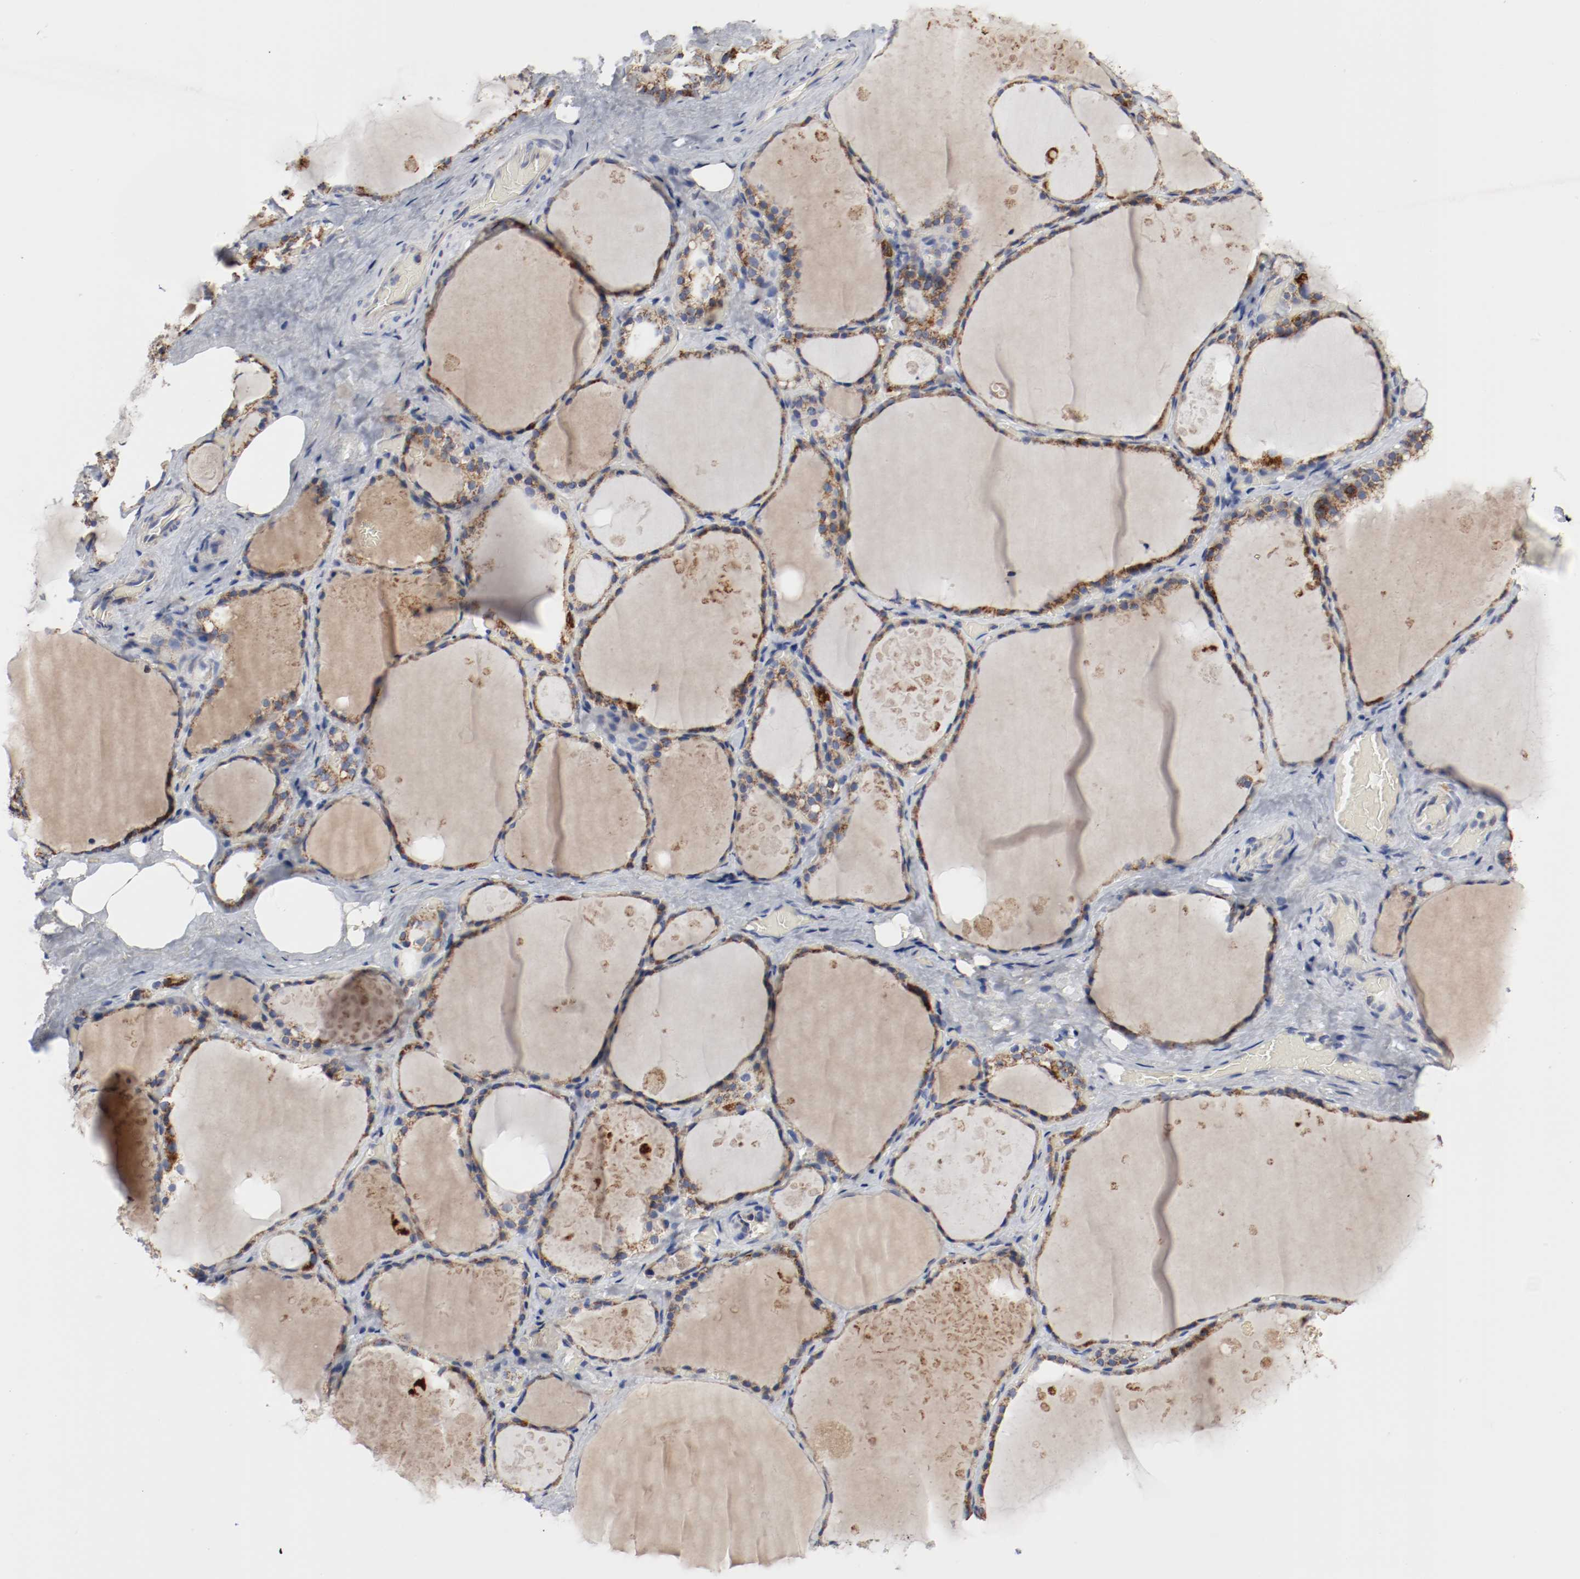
{"staining": {"intensity": "moderate", "quantity": ">75%", "location": "cytoplasmic/membranous"}, "tissue": "thyroid gland", "cell_type": "Glandular cells", "image_type": "normal", "snomed": [{"axis": "morphology", "description": "Normal tissue, NOS"}, {"axis": "topography", "description": "Thyroid gland"}], "caption": "This is a histology image of immunohistochemistry (IHC) staining of unremarkable thyroid gland, which shows moderate staining in the cytoplasmic/membranous of glandular cells.", "gene": "AFG3L2", "patient": {"sex": "male", "age": 61}}